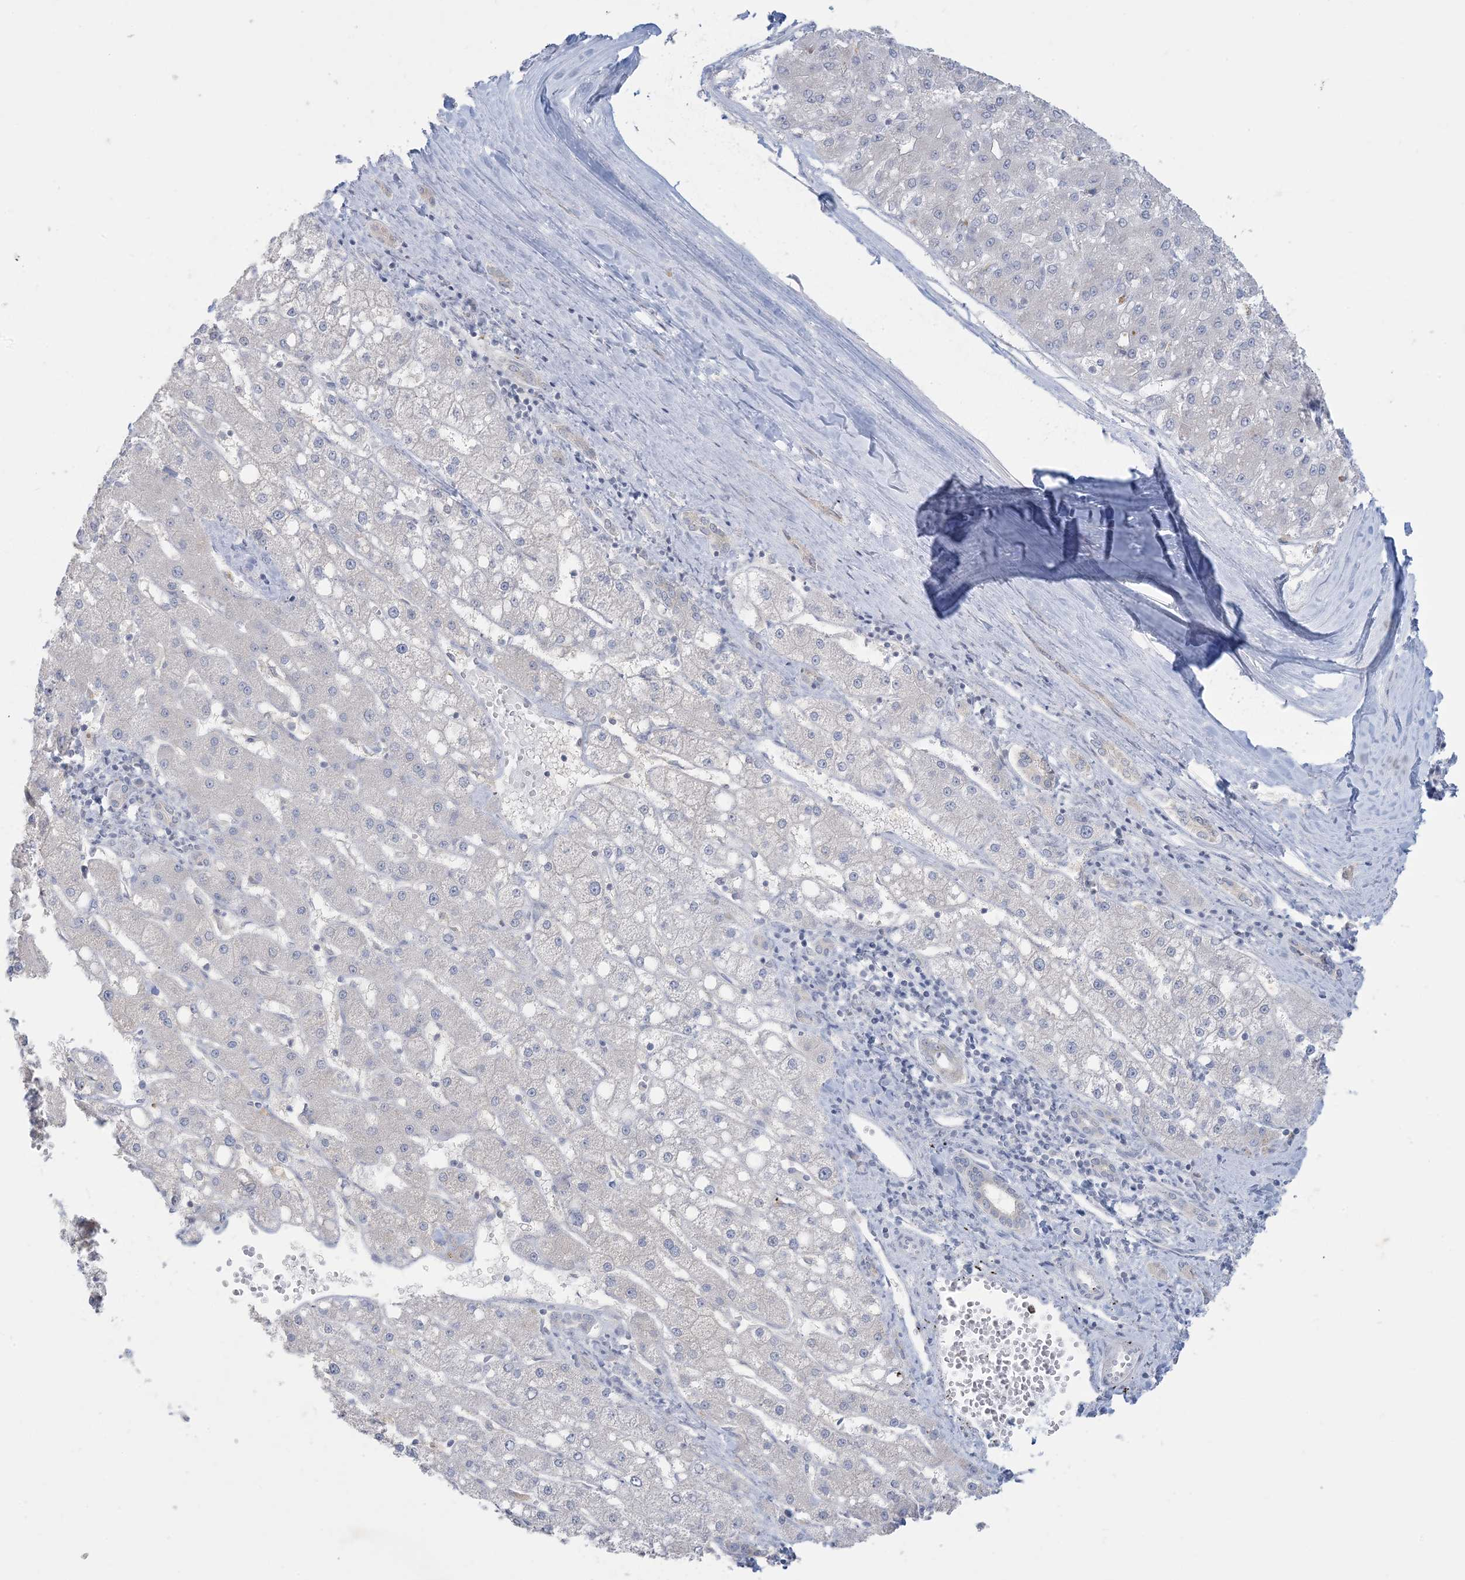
{"staining": {"intensity": "negative", "quantity": "none", "location": "none"}, "tissue": "liver cancer", "cell_type": "Tumor cells", "image_type": "cancer", "snomed": [{"axis": "morphology", "description": "Carcinoma, Hepatocellular, NOS"}, {"axis": "topography", "description": "Liver"}], "caption": "This is an IHC image of human liver cancer. There is no staining in tumor cells.", "gene": "KIF3A", "patient": {"sex": "male", "age": 67}}